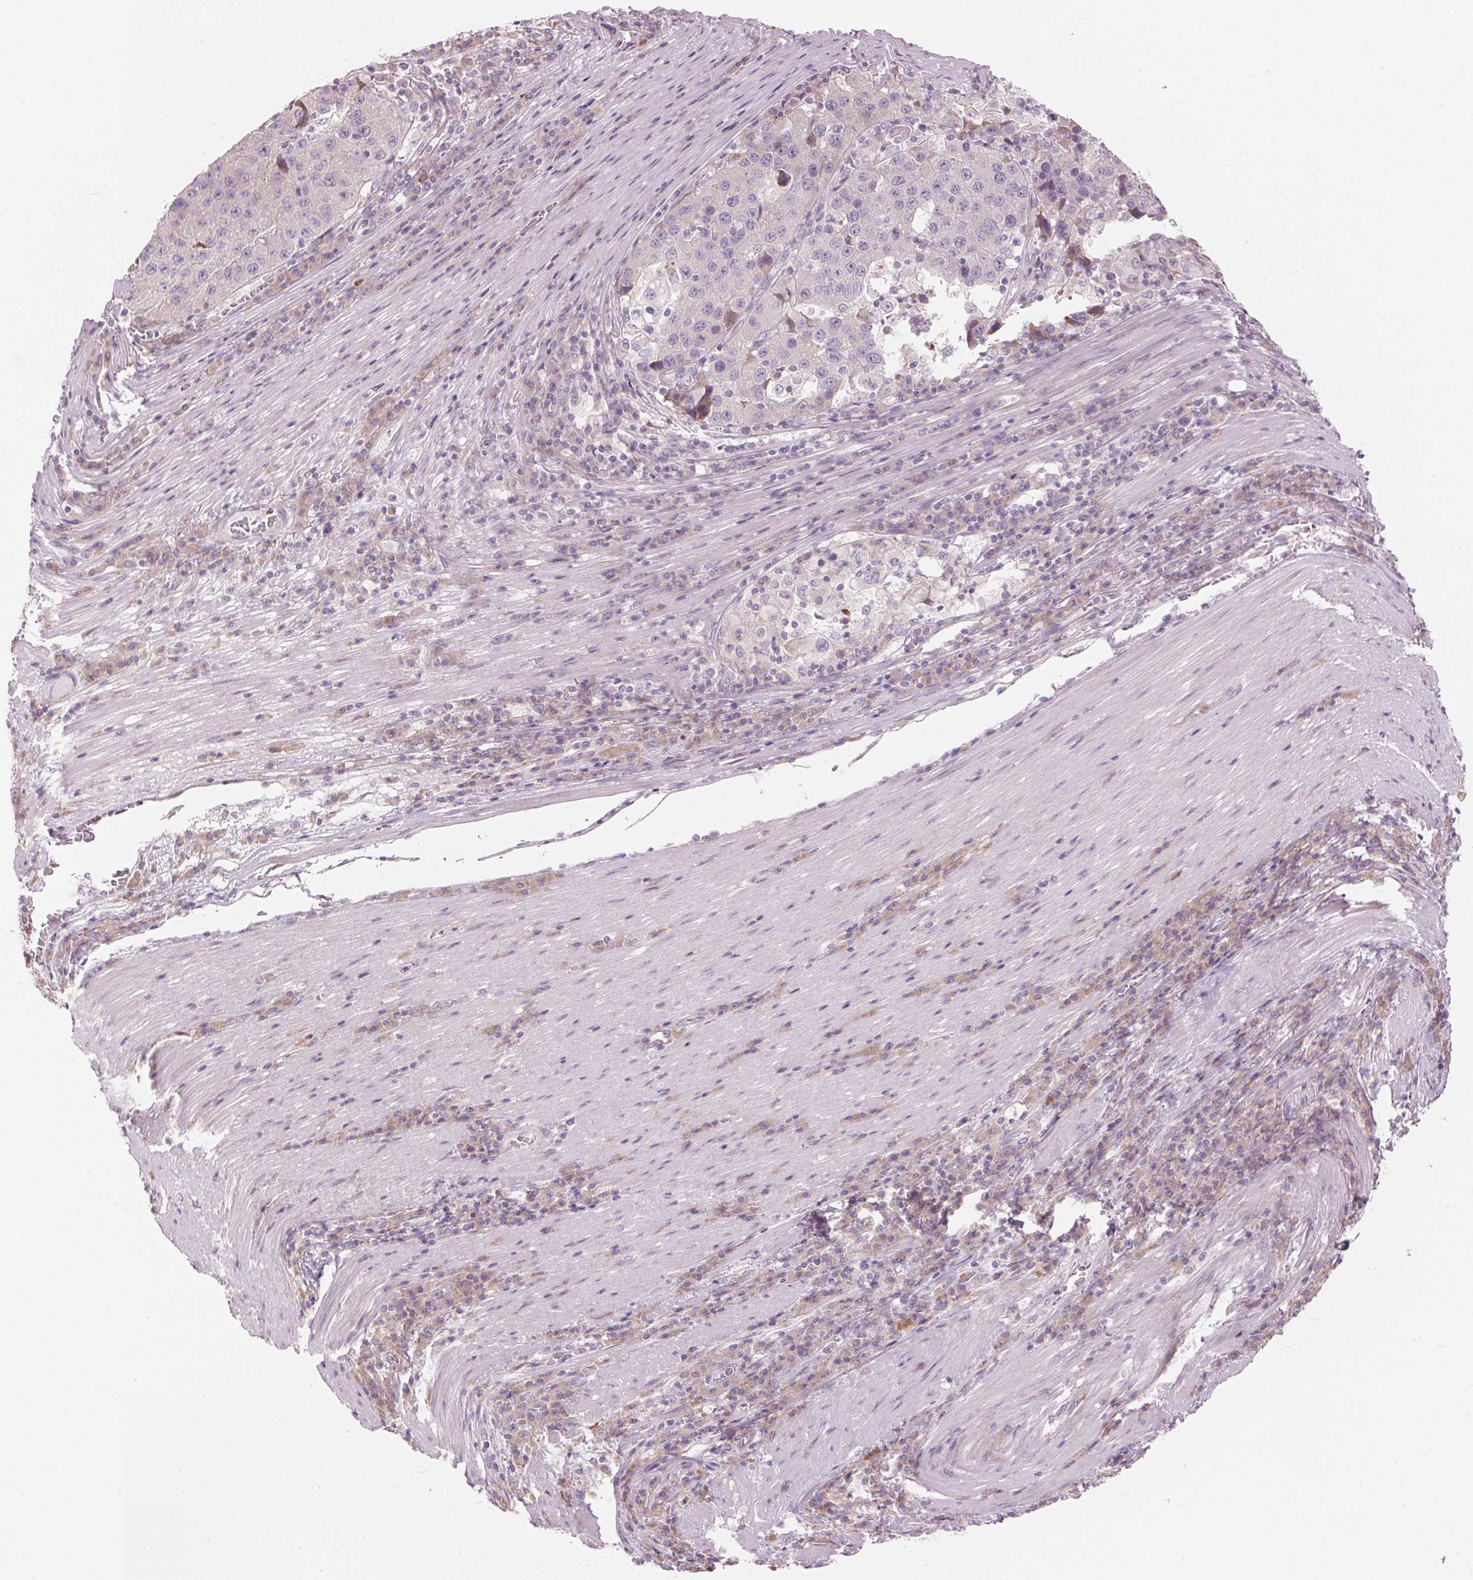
{"staining": {"intensity": "negative", "quantity": "none", "location": "none"}, "tissue": "stomach cancer", "cell_type": "Tumor cells", "image_type": "cancer", "snomed": [{"axis": "morphology", "description": "Adenocarcinoma, NOS"}, {"axis": "topography", "description": "Stomach"}], "caption": "Immunohistochemistry of human stomach adenocarcinoma exhibits no expression in tumor cells.", "gene": "GNMT", "patient": {"sex": "male", "age": 71}}